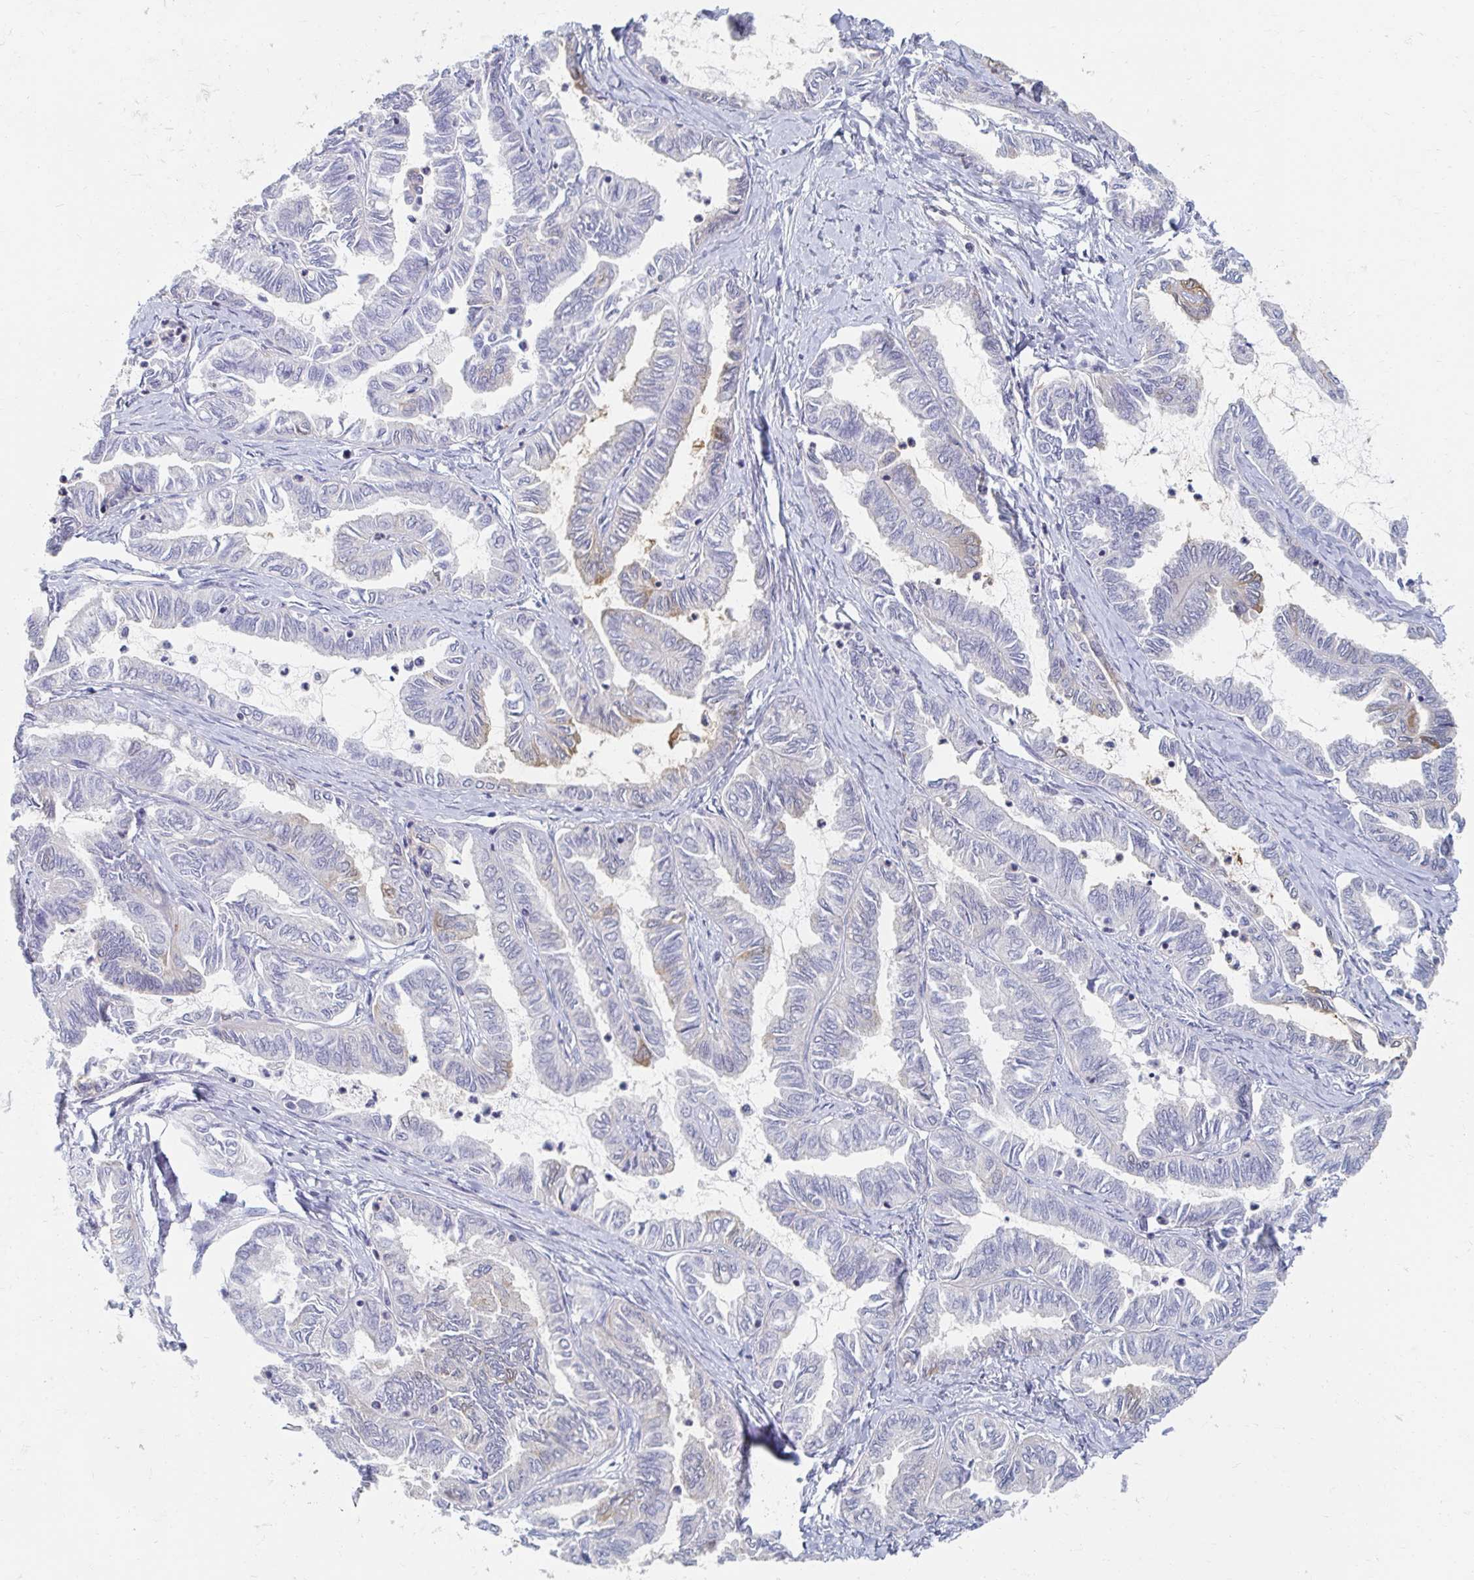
{"staining": {"intensity": "negative", "quantity": "none", "location": "none"}, "tissue": "ovarian cancer", "cell_type": "Tumor cells", "image_type": "cancer", "snomed": [{"axis": "morphology", "description": "Carcinoma, endometroid"}, {"axis": "topography", "description": "Ovary"}], "caption": "Histopathology image shows no protein expression in tumor cells of ovarian cancer (endometroid carcinoma) tissue. (DAB immunohistochemistry (IHC) visualized using brightfield microscopy, high magnification).", "gene": "MYLK2", "patient": {"sex": "female", "age": 70}}